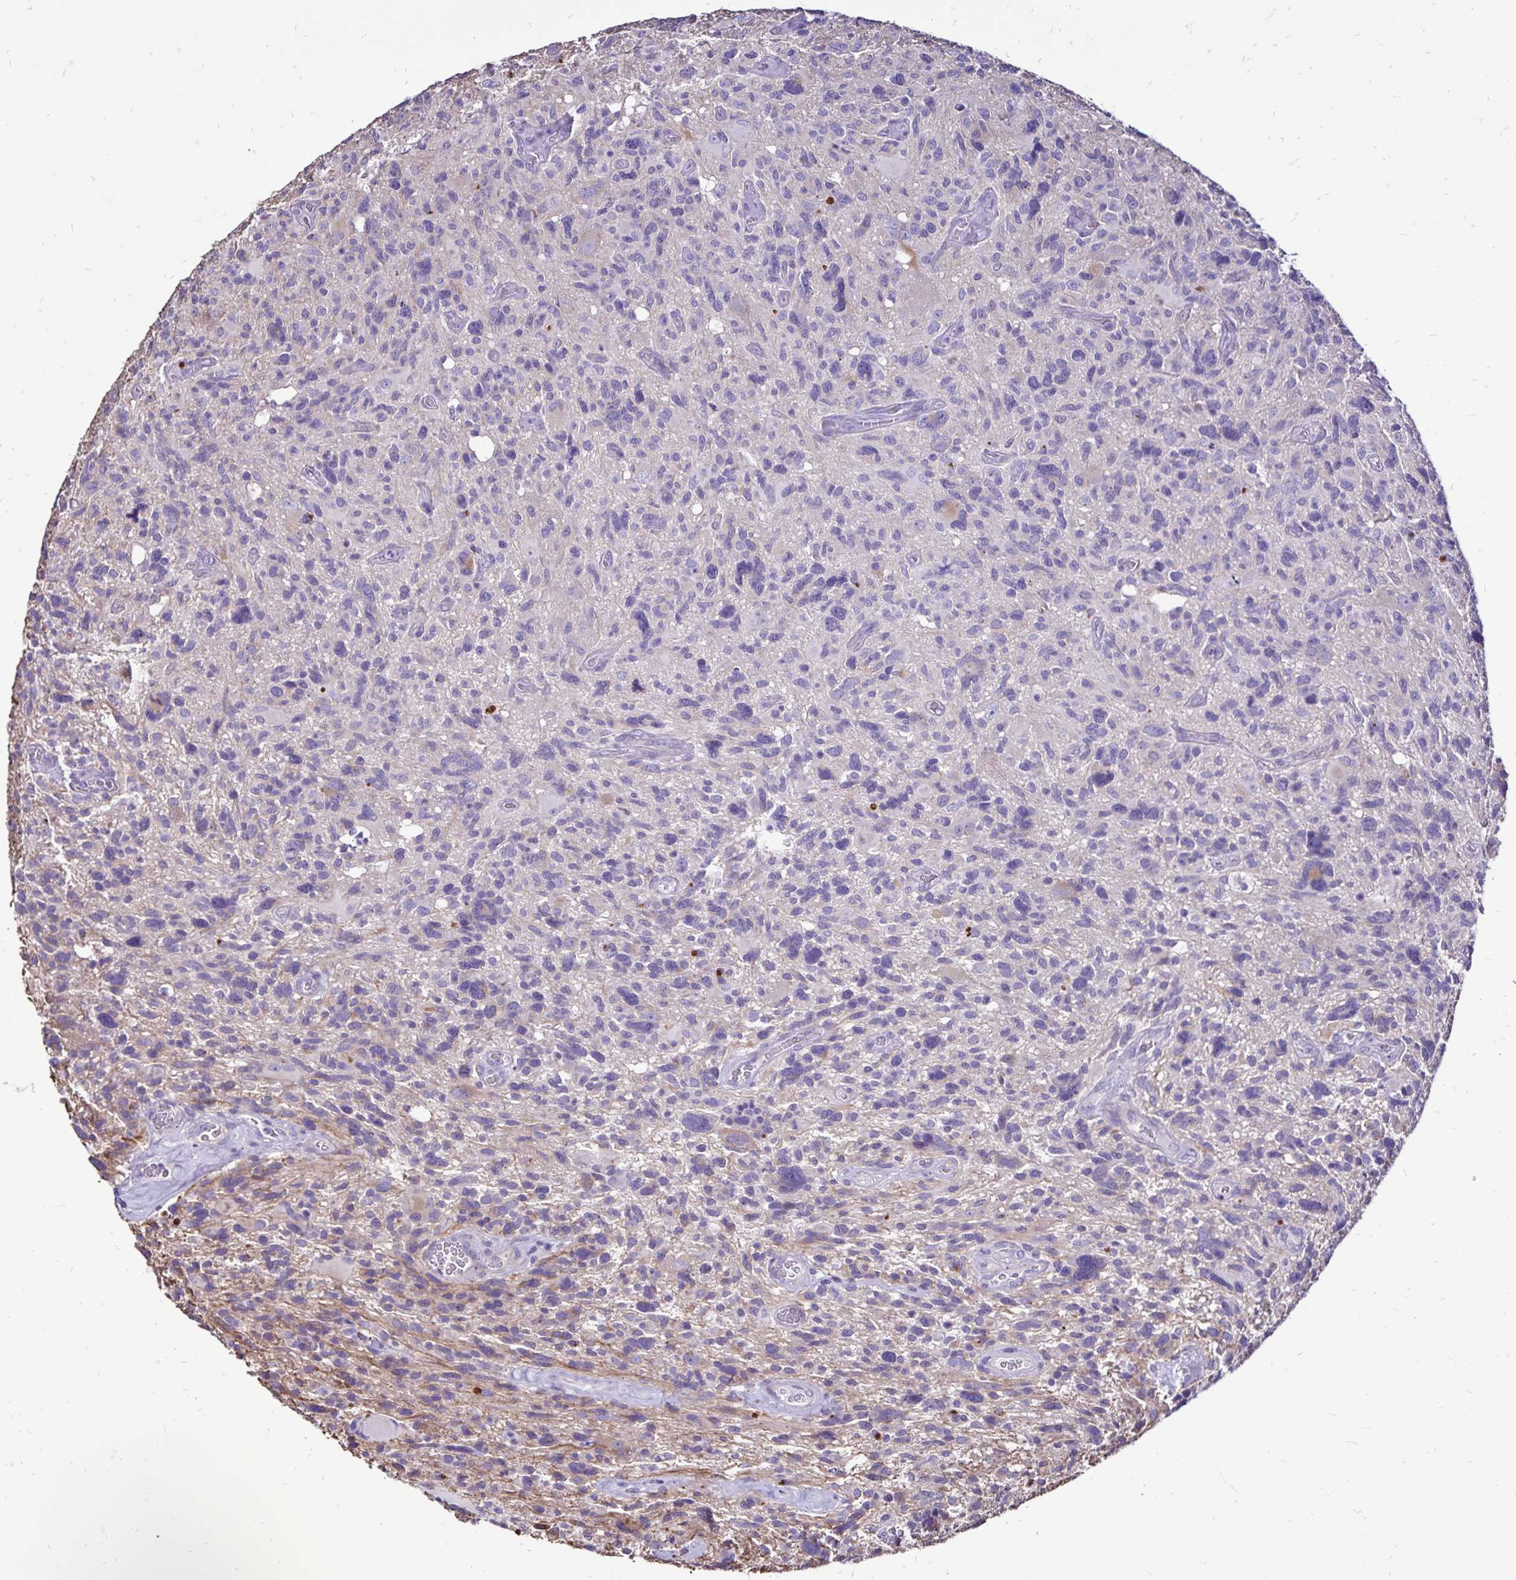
{"staining": {"intensity": "negative", "quantity": "none", "location": "none"}, "tissue": "glioma", "cell_type": "Tumor cells", "image_type": "cancer", "snomed": [{"axis": "morphology", "description": "Glioma, malignant, High grade"}, {"axis": "topography", "description": "Brain"}], "caption": "Photomicrograph shows no protein positivity in tumor cells of high-grade glioma (malignant) tissue.", "gene": "EVPL", "patient": {"sex": "male", "age": 49}}